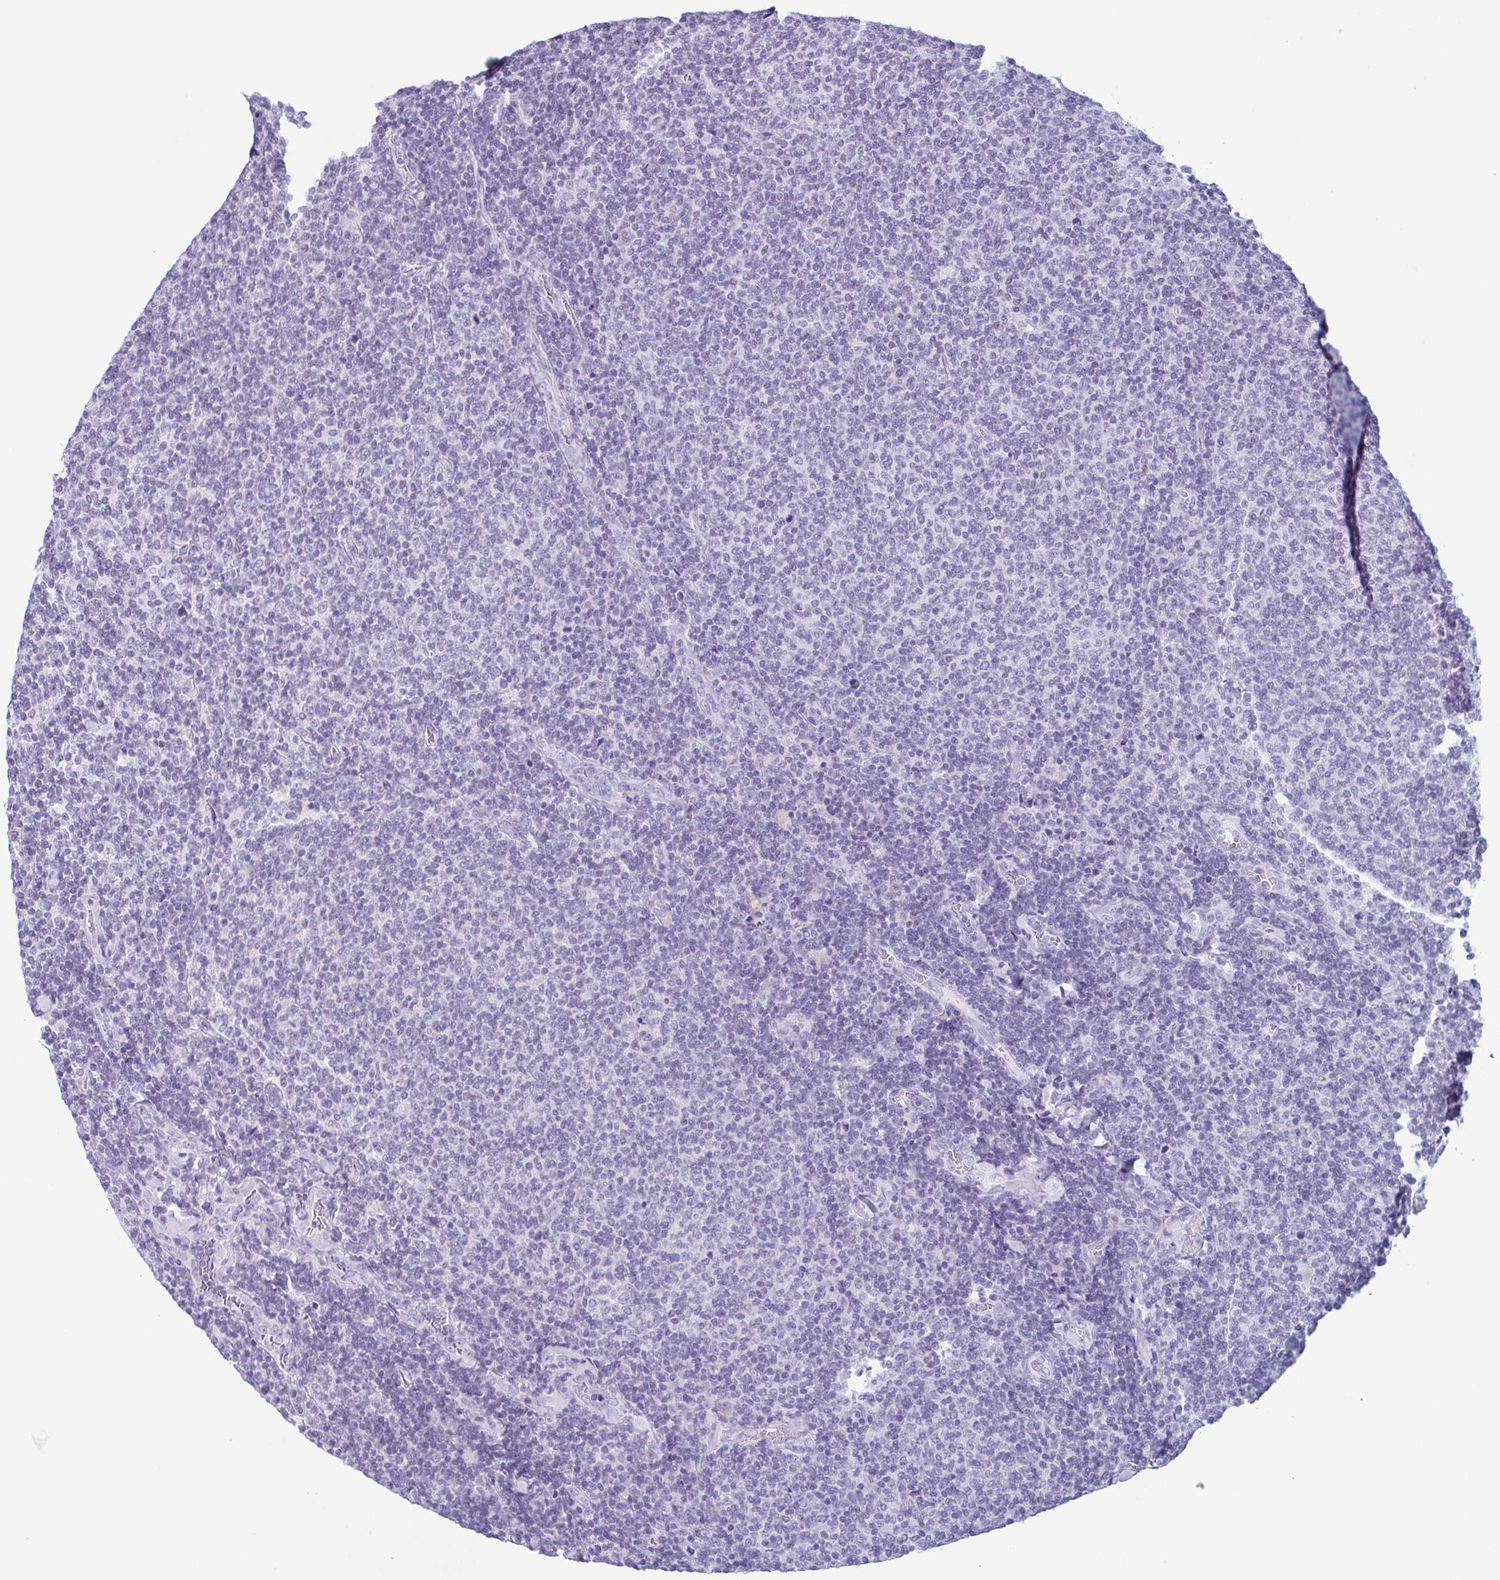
{"staining": {"intensity": "negative", "quantity": "none", "location": "none"}, "tissue": "lymphoma", "cell_type": "Tumor cells", "image_type": "cancer", "snomed": [{"axis": "morphology", "description": "Malignant lymphoma, non-Hodgkin's type, Low grade"}, {"axis": "topography", "description": "Lymph node"}], "caption": "Immunohistochemistry (IHC) of human malignant lymphoma, non-Hodgkin's type (low-grade) demonstrates no expression in tumor cells.", "gene": "KRT78", "patient": {"sex": "male", "age": 52}}